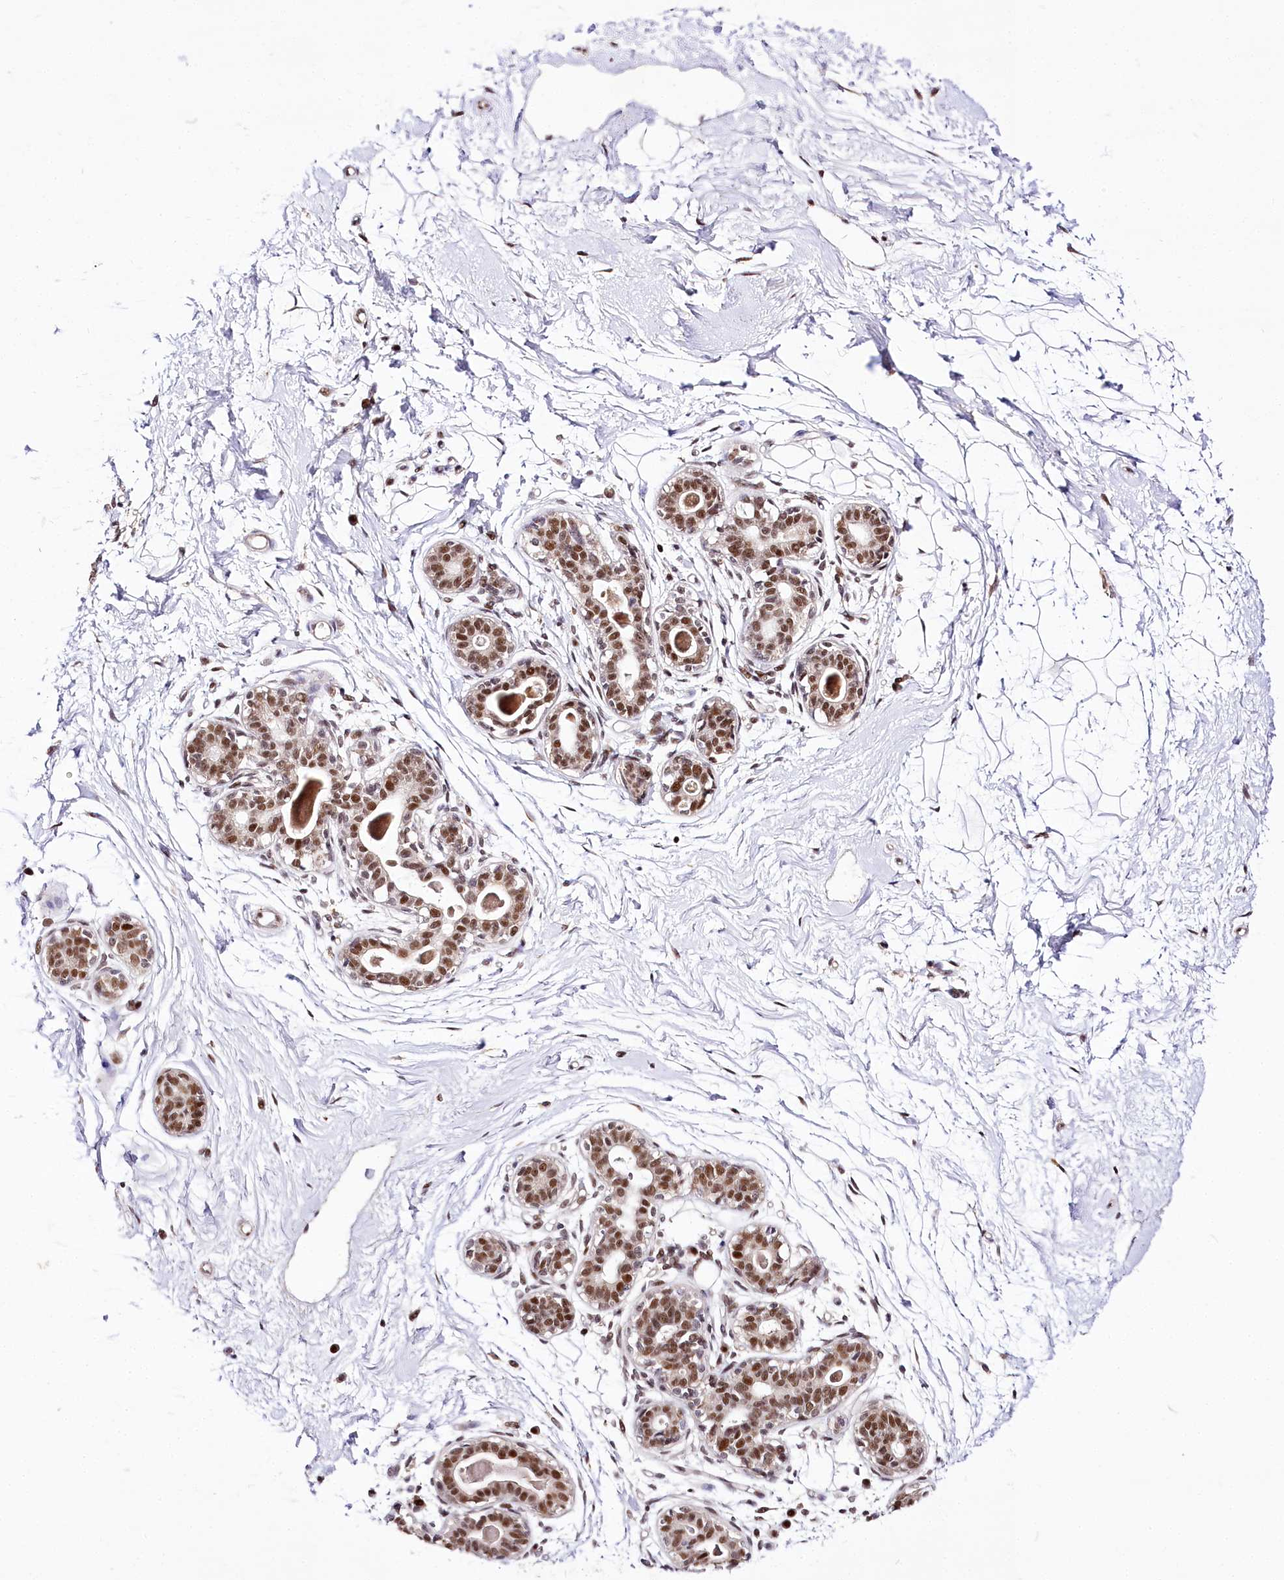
{"staining": {"intensity": "moderate", "quantity": ">75%", "location": "cytoplasmic/membranous"}, "tissue": "breast", "cell_type": "Adipocytes", "image_type": "normal", "snomed": [{"axis": "morphology", "description": "Normal tissue, NOS"}, {"axis": "topography", "description": "Breast"}], "caption": "Breast stained with a brown dye demonstrates moderate cytoplasmic/membranous positive staining in approximately >75% of adipocytes.", "gene": "POLA2", "patient": {"sex": "female", "age": 45}}